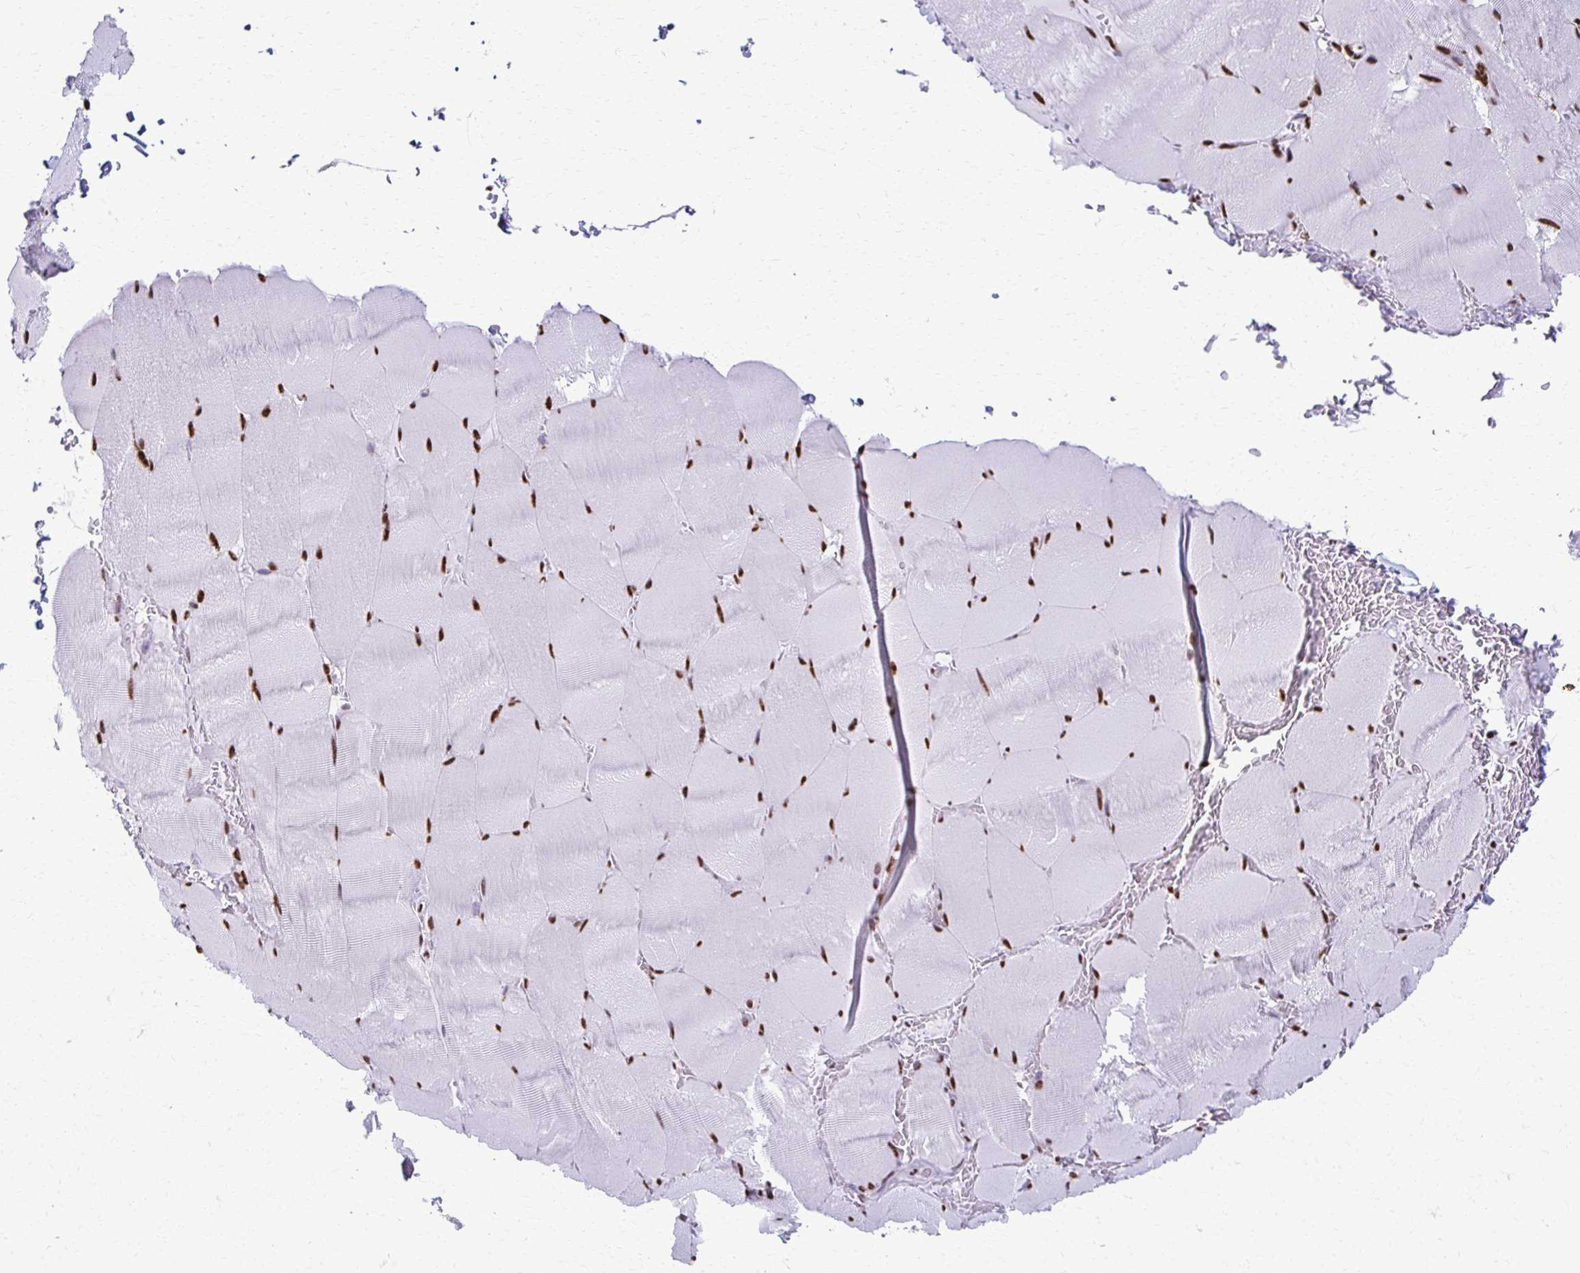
{"staining": {"intensity": "strong", "quantity": ">75%", "location": "nuclear"}, "tissue": "skeletal muscle", "cell_type": "Myocytes", "image_type": "normal", "snomed": [{"axis": "morphology", "description": "Normal tissue, NOS"}, {"axis": "topography", "description": "Skeletal muscle"}, {"axis": "topography", "description": "Head-Neck"}], "caption": "Myocytes exhibit high levels of strong nuclear staining in approximately >75% of cells in normal human skeletal muscle.", "gene": "NONO", "patient": {"sex": "male", "age": 66}}